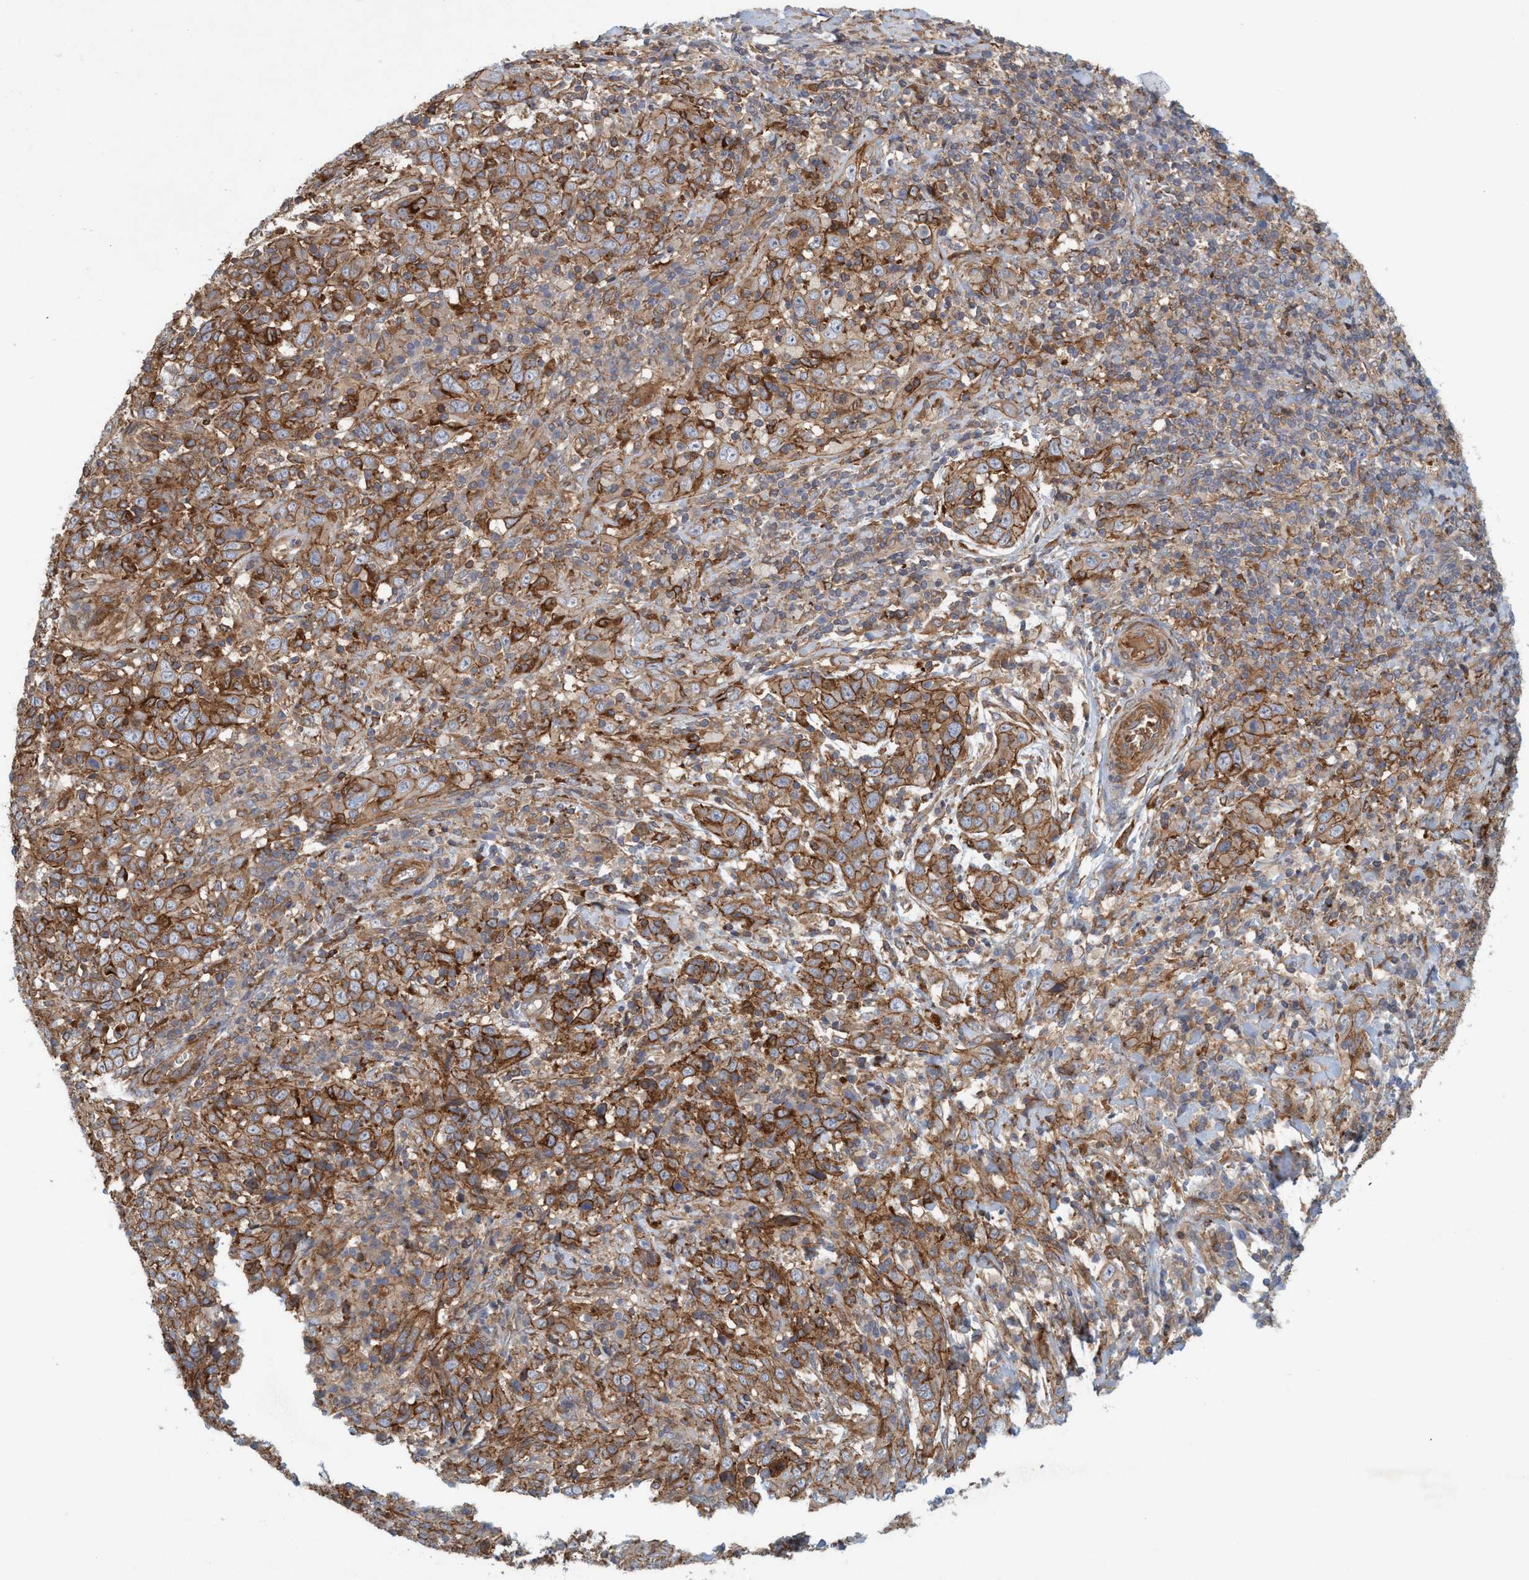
{"staining": {"intensity": "moderate", "quantity": ">75%", "location": "cytoplasmic/membranous"}, "tissue": "cervical cancer", "cell_type": "Tumor cells", "image_type": "cancer", "snomed": [{"axis": "morphology", "description": "Squamous cell carcinoma, NOS"}, {"axis": "topography", "description": "Cervix"}], "caption": "Protein expression analysis of human cervical cancer reveals moderate cytoplasmic/membranous positivity in about >75% of tumor cells.", "gene": "SPECC1", "patient": {"sex": "female", "age": 46}}